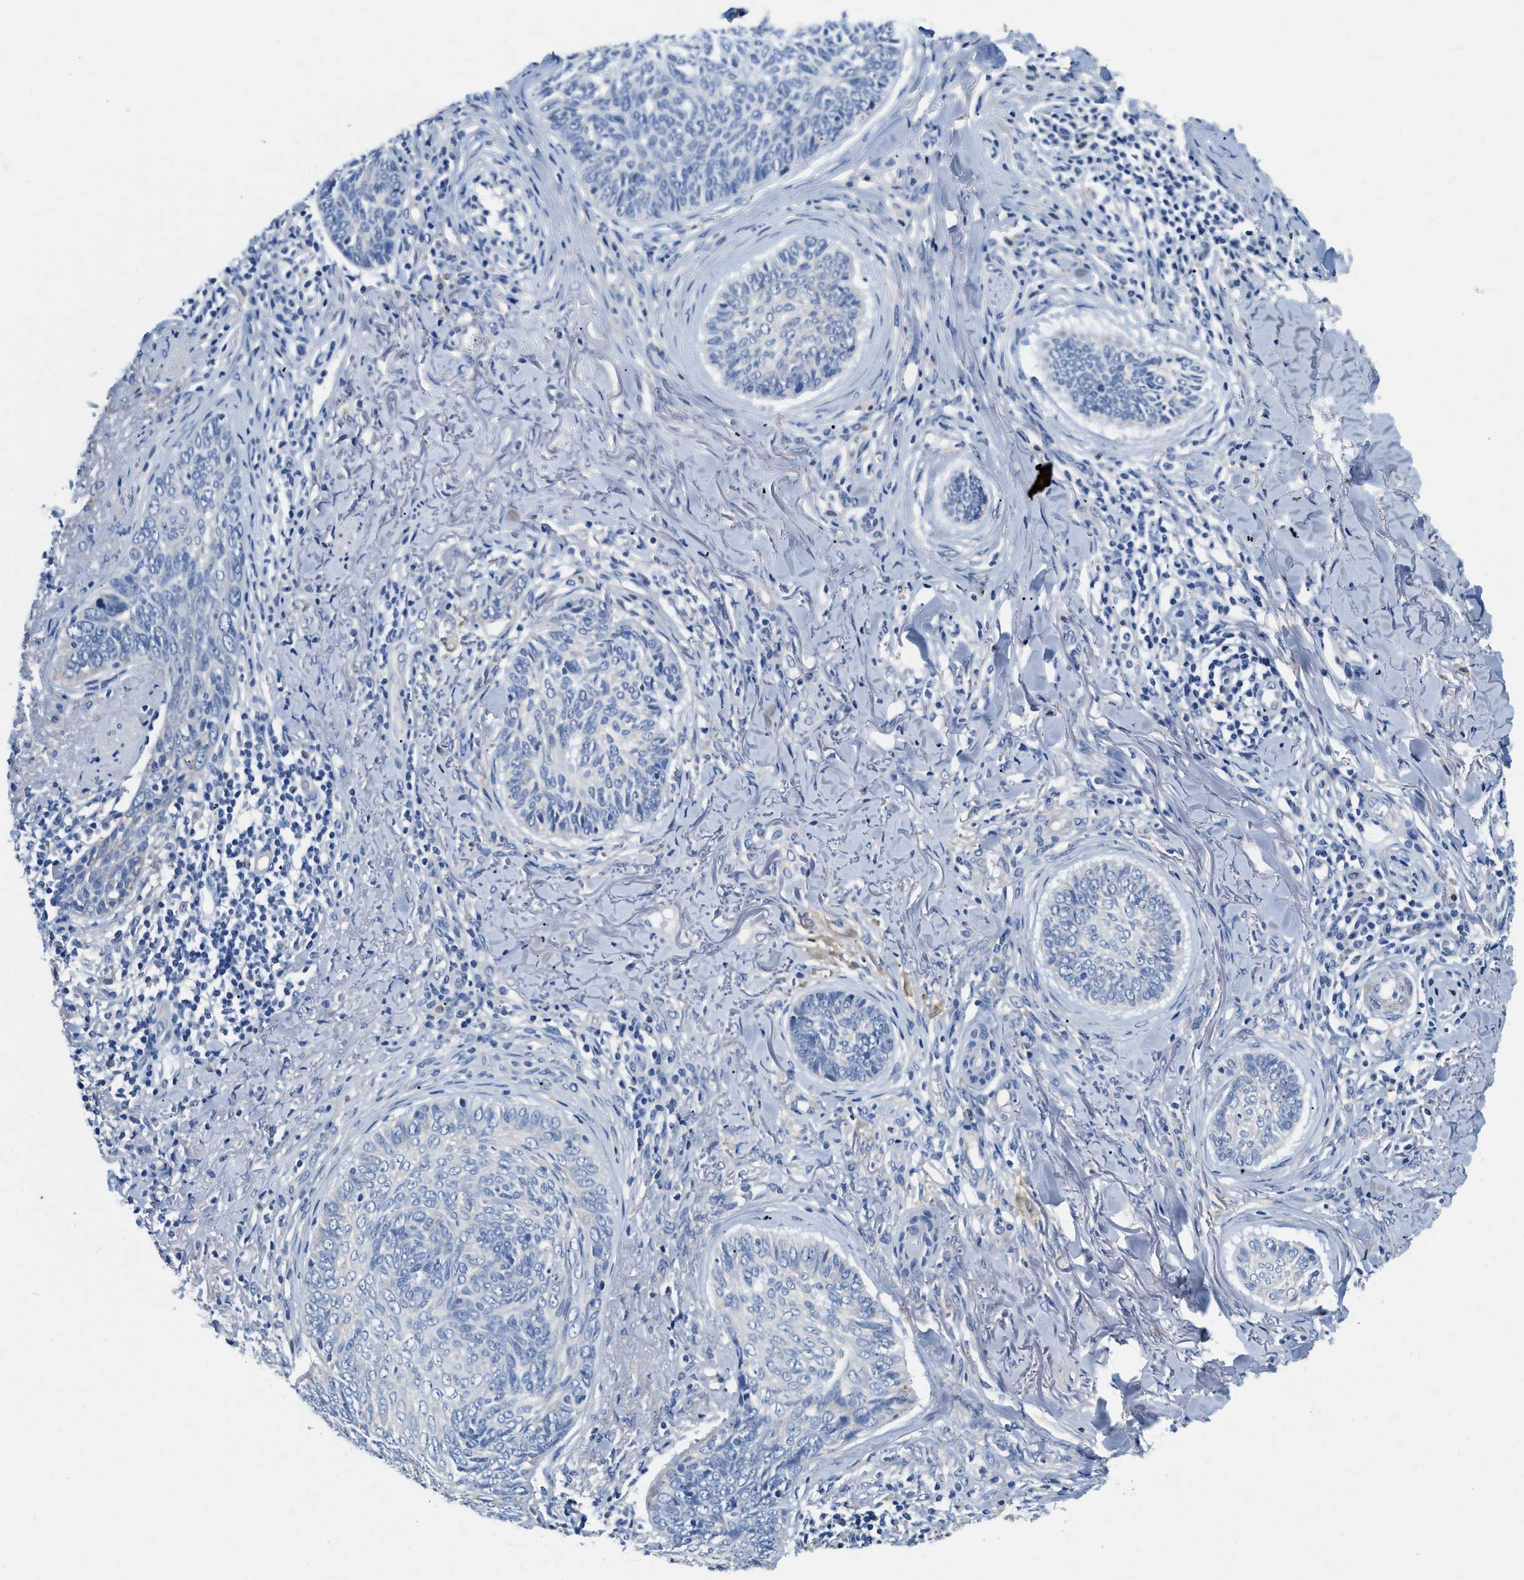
{"staining": {"intensity": "negative", "quantity": "none", "location": "none"}, "tissue": "skin cancer", "cell_type": "Tumor cells", "image_type": "cancer", "snomed": [{"axis": "morphology", "description": "Basal cell carcinoma"}, {"axis": "topography", "description": "Skin"}], "caption": "Micrograph shows no significant protein staining in tumor cells of skin cancer.", "gene": "EIF2AK2", "patient": {"sex": "male", "age": 43}}